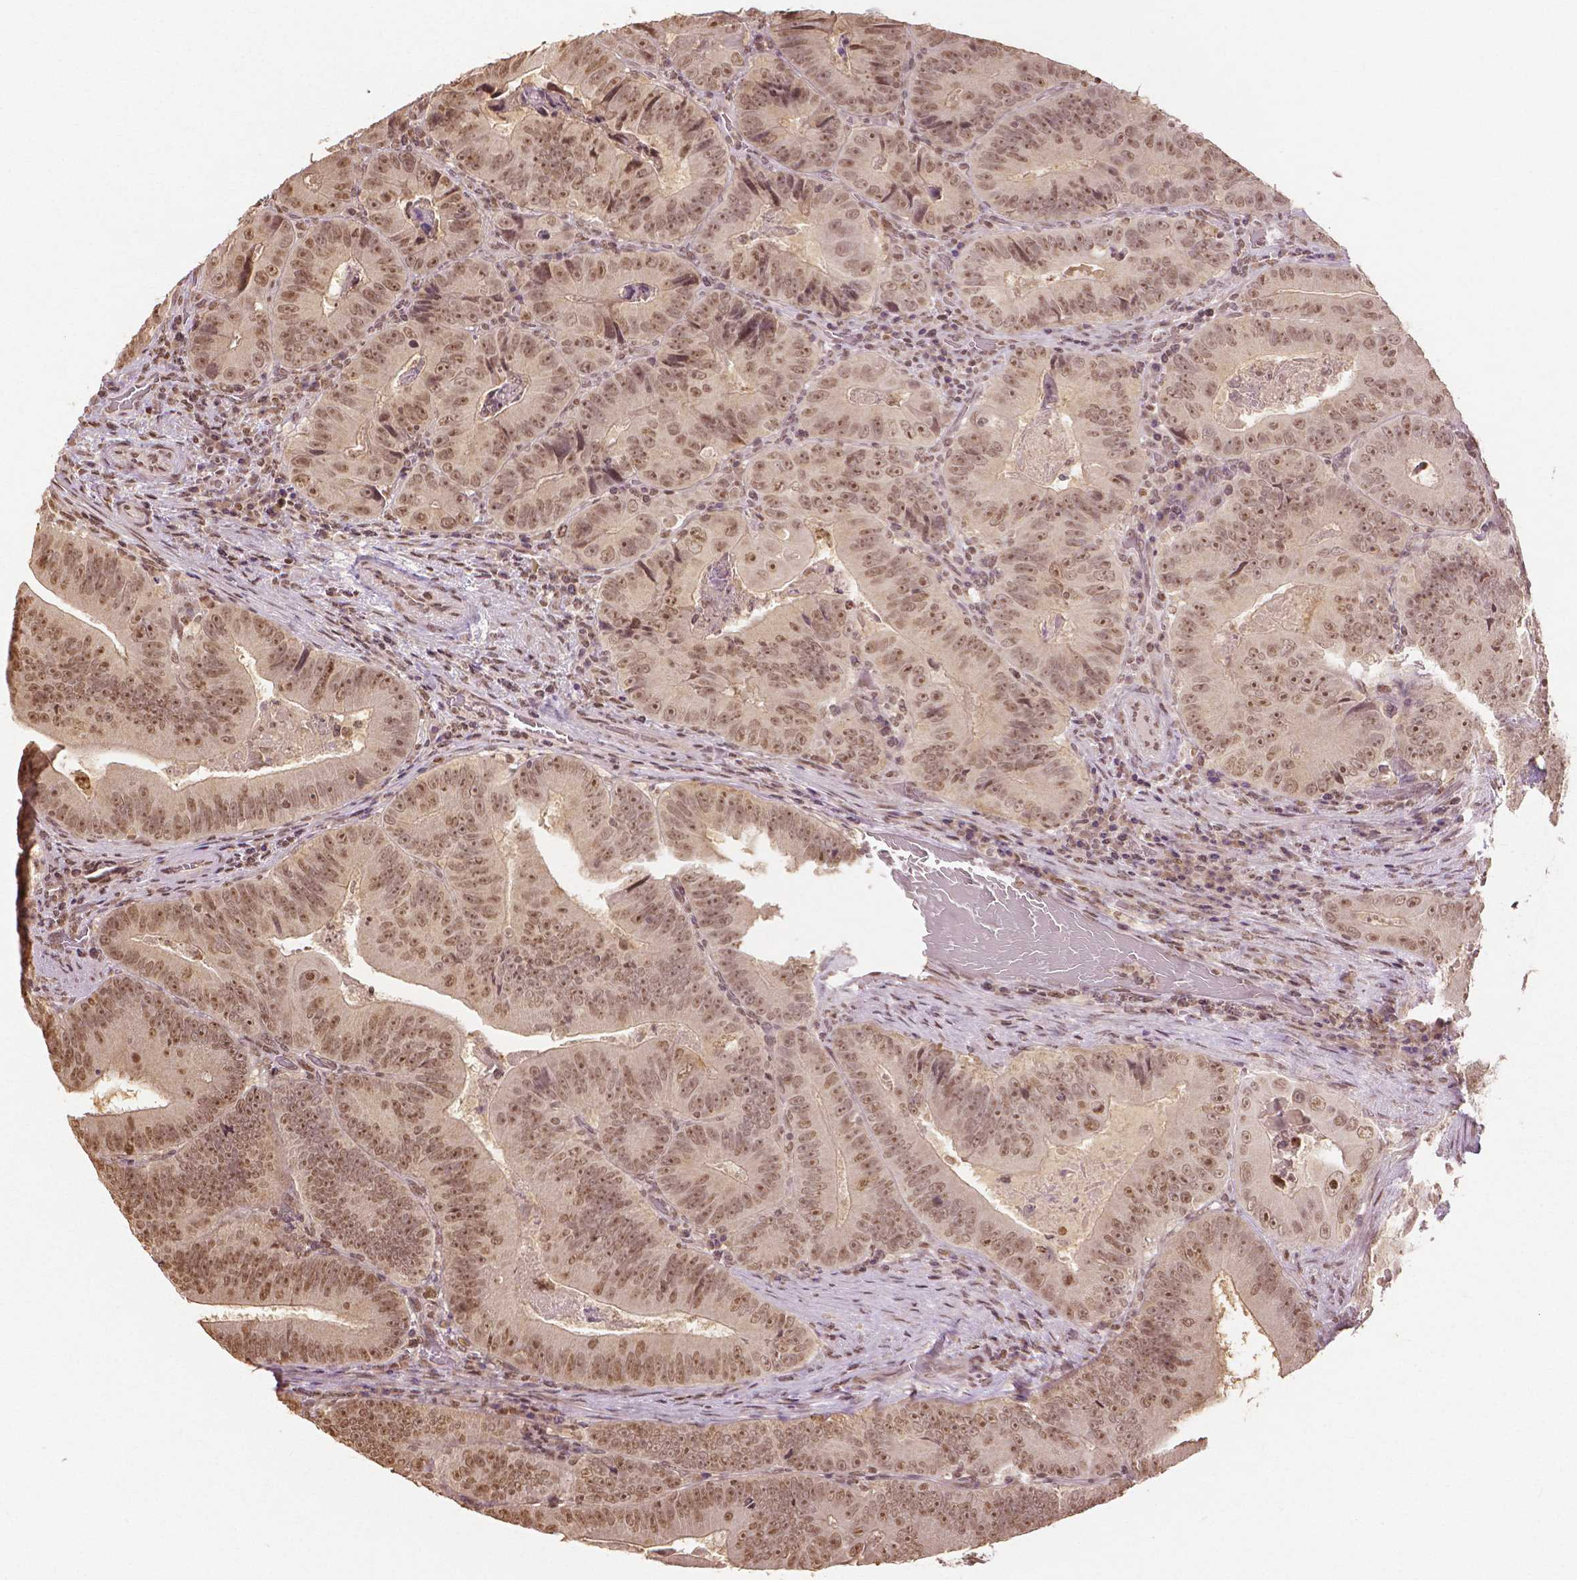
{"staining": {"intensity": "moderate", "quantity": ">75%", "location": "nuclear"}, "tissue": "colorectal cancer", "cell_type": "Tumor cells", "image_type": "cancer", "snomed": [{"axis": "morphology", "description": "Adenocarcinoma, NOS"}, {"axis": "topography", "description": "Colon"}], "caption": "This histopathology image demonstrates immunohistochemistry staining of human colorectal adenocarcinoma, with medium moderate nuclear staining in approximately >75% of tumor cells.", "gene": "DEK", "patient": {"sex": "female", "age": 86}}